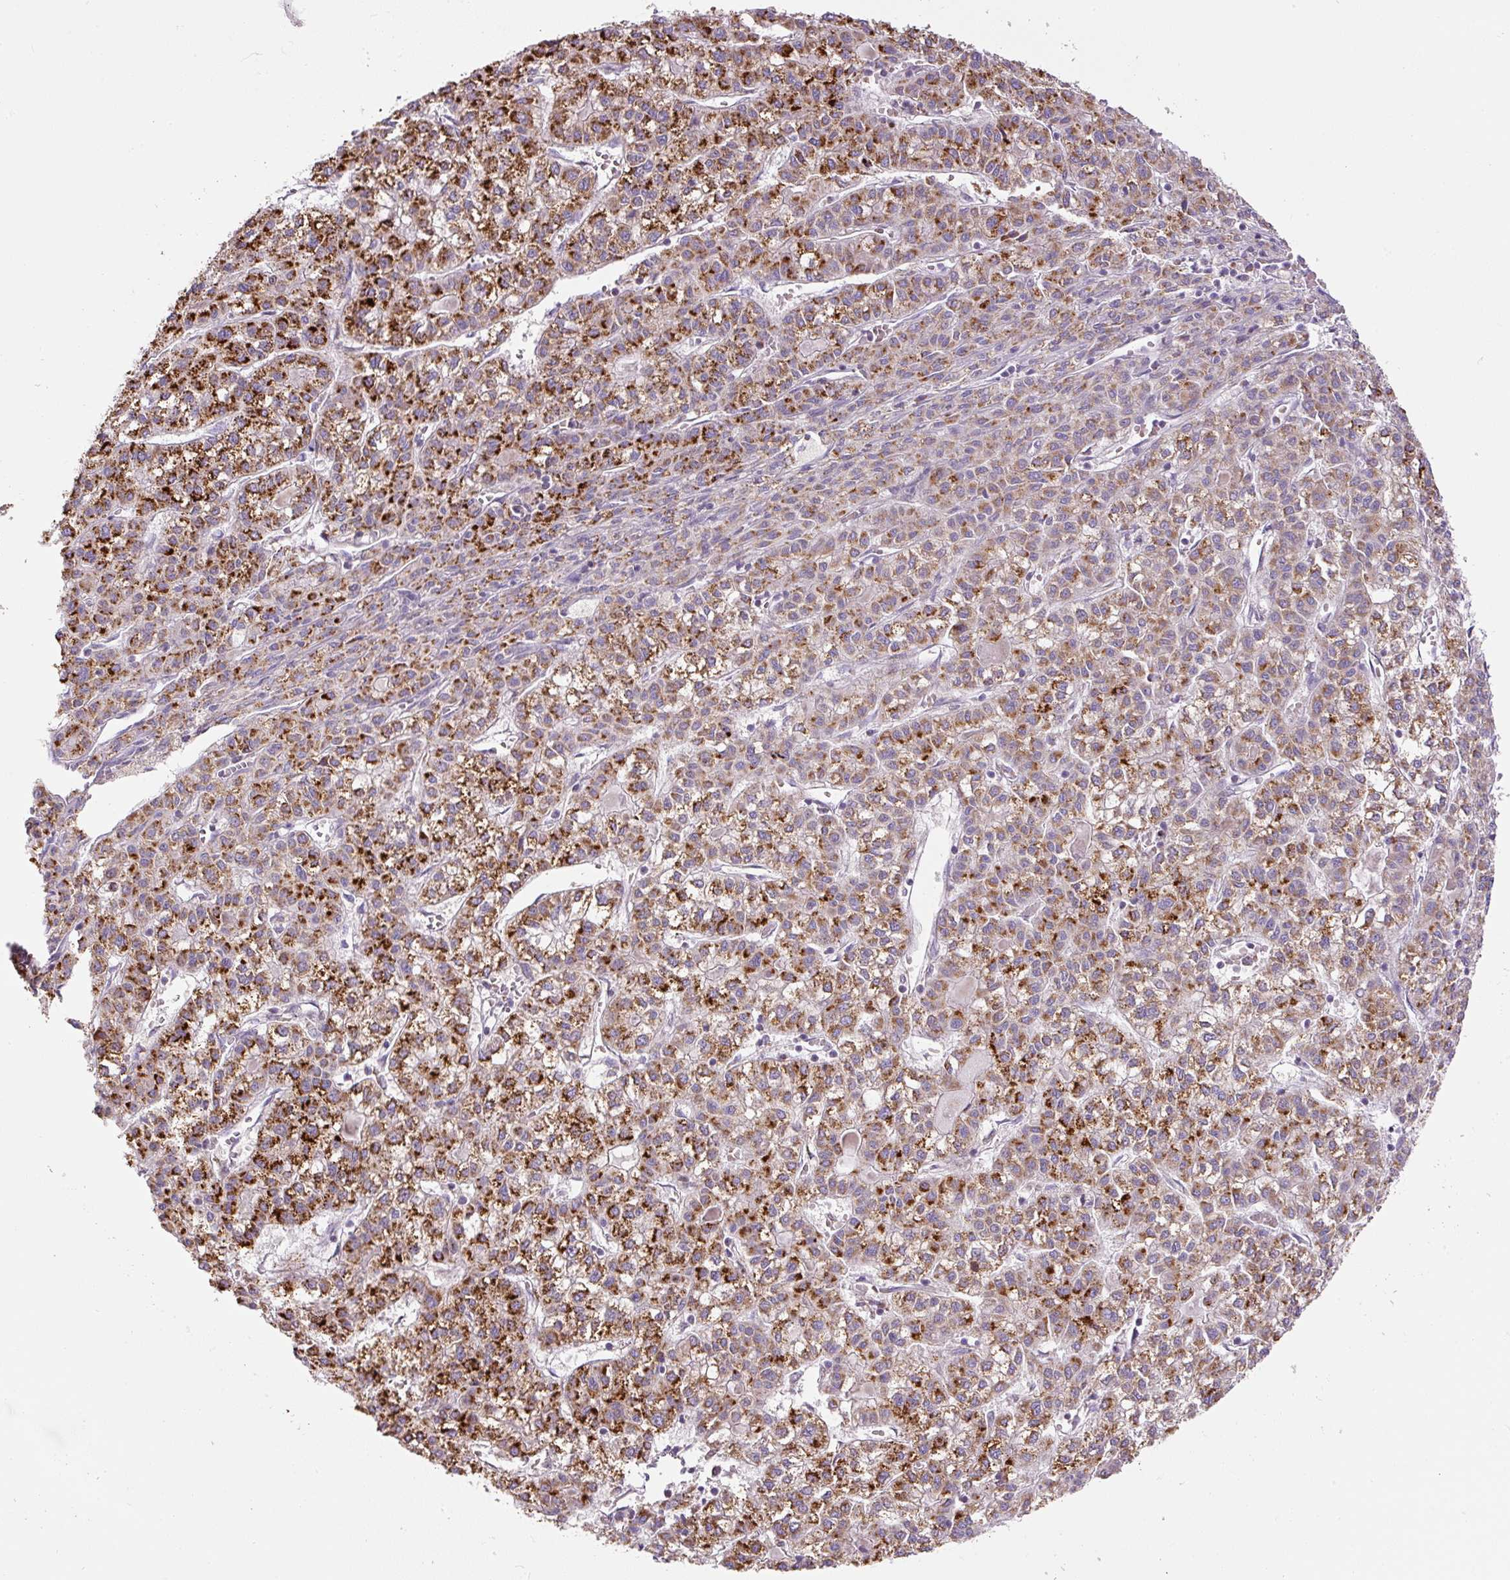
{"staining": {"intensity": "strong", "quantity": ">75%", "location": "cytoplasmic/membranous"}, "tissue": "liver cancer", "cell_type": "Tumor cells", "image_type": "cancer", "snomed": [{"axis": "morphology", "description": "Carcinoma, Hepatocellular, NOS"}, {"axis": "topography", "description": "Liver"}], "caption": "Immunohistochemistry staining of liver cancer (hepatocellular carcinoma), which displays high levels of strong cytoplasmic/membranous positivity in about >75% of tumor cells indicating strong cytoplasmic/membranous protein expression. The staining was performed using DAB (3,3'-diaminobenzidine) (brown) for protein detection and nuclei were counterstained in hematoxylin (blue).", "gene": "ZNF596", "patient": {"sex": "female", "age": 43}}